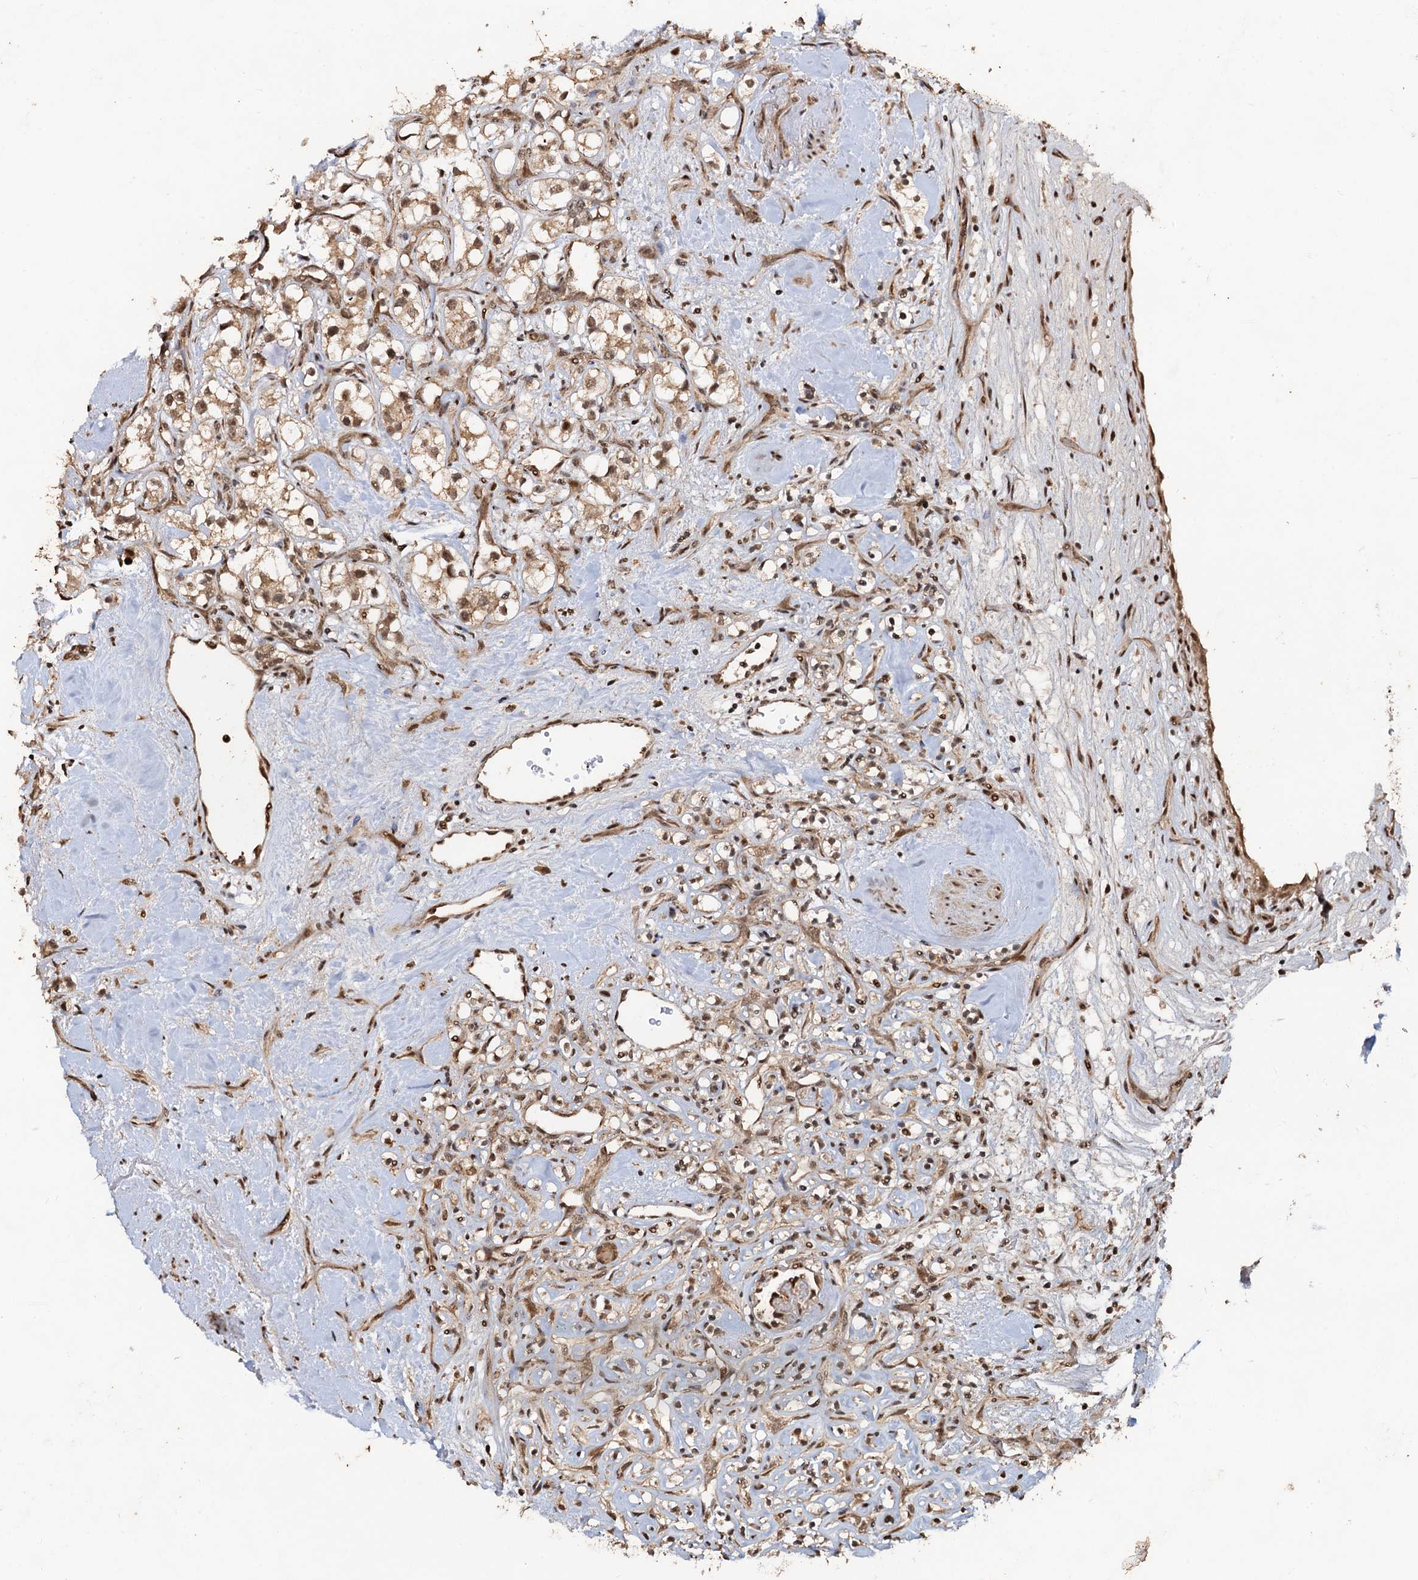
{"staining": {"intensity": "moderate", "quantity": ">75%", "location": "nuclear"}, "tissue": "renal cancer", "cell_type": "Tumor cells", "image_type": "cancer", "snomed": [{"axis": "morphology", "description": "Adenocarcinoma, NOS"}, {"axis": "topography", "description": "Kidney"}], "caption": "Immunohistochemistry staining of renal cancer (adenocarcinoma), which reveals medium levels of moderate nuclear expression in approximately >75% of tumor cells indicating moderate nuclear protein expression. The staining was performed using DAB (brown) for protein detection and nuclei were counterstained in hematoxylin (blue).", "gene": "REP15", "patient": {"sex": "male", "age": 77}}